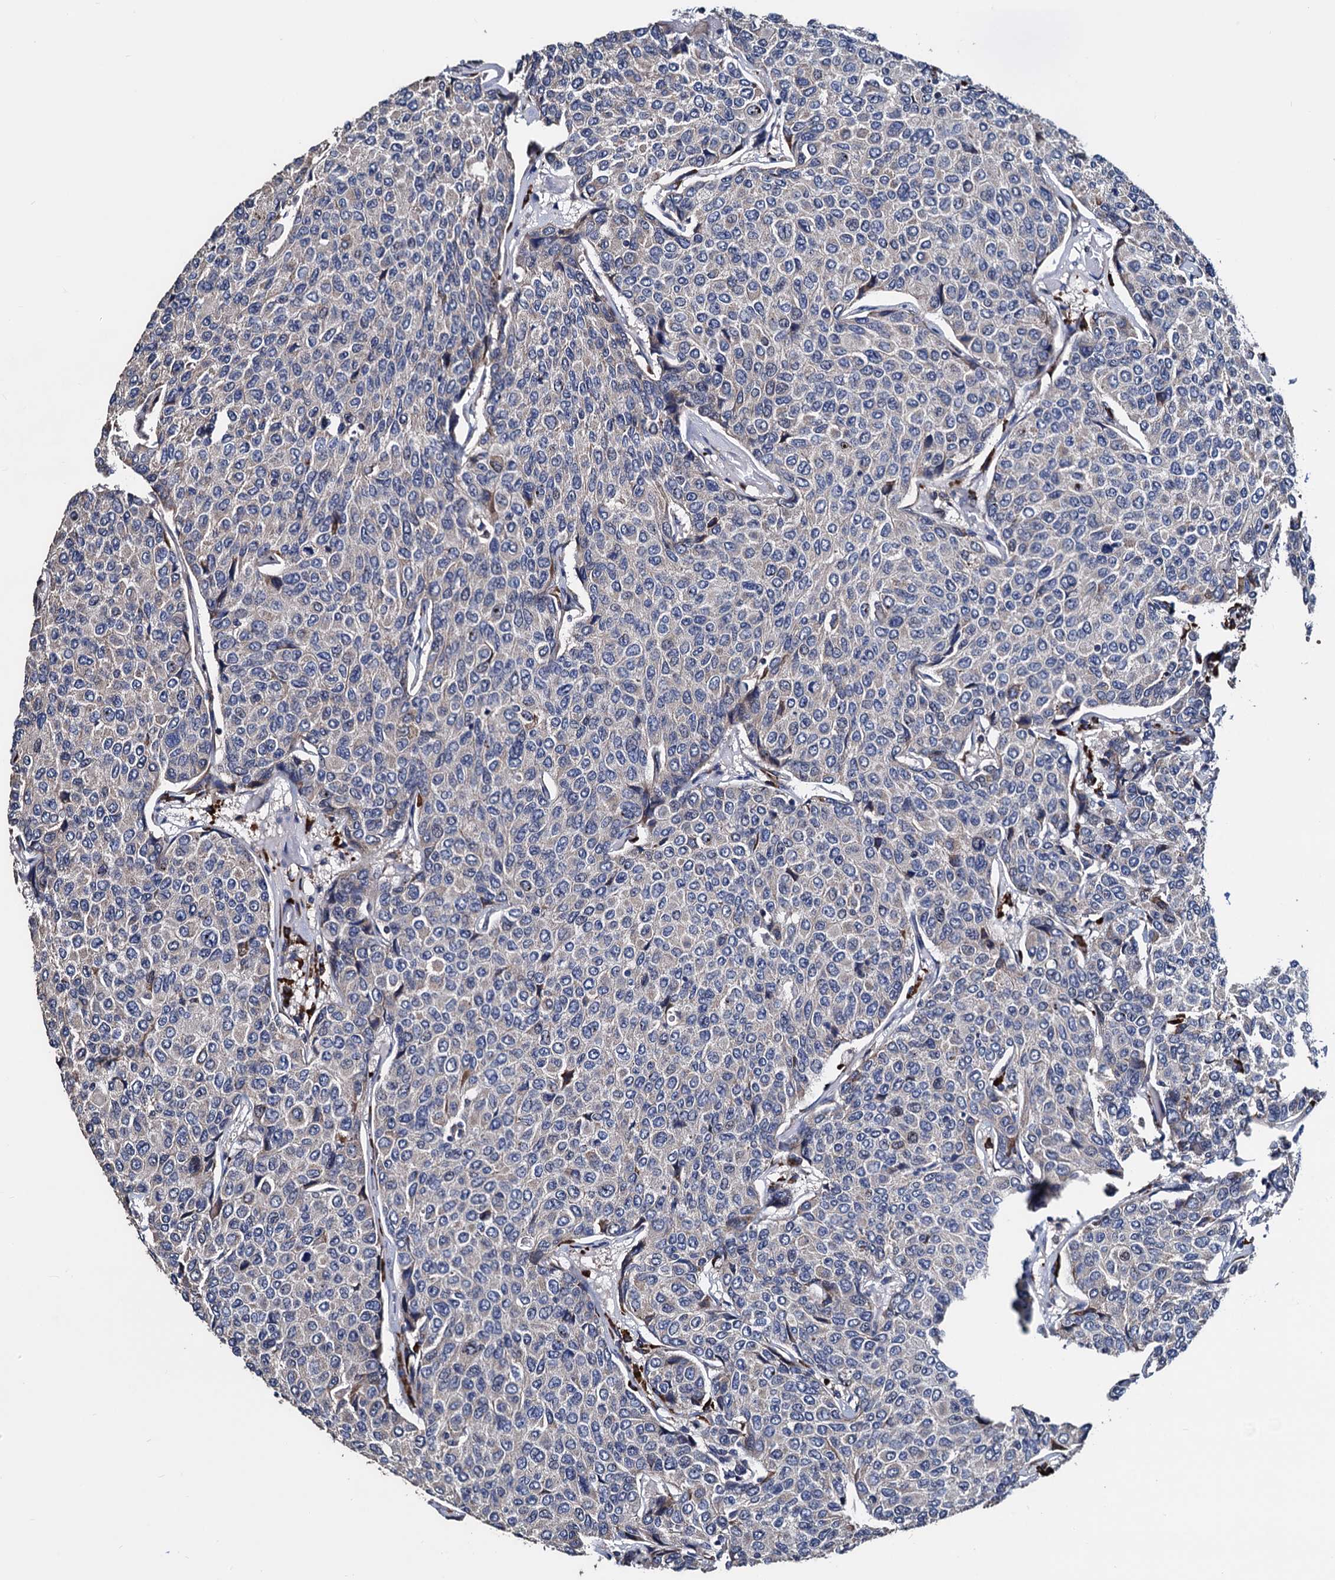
{"staining": {"intensity": "negative", "quantity": "none", "location": "none"}, "tissue": "breast cancer", "cell_type": "Tumor cells", "image_type": "cancer", "snomed": [{"axis": "morphology", "description": "Duct carcinoma"}, {"axis": "topography", "description": "Breast"}], "caption": "Human breast invasive ductal carcinoma stained for a protein using IHC exhibits no staining in tumor cells.", "gene": "AKAP11", "patient": {"sex": "female", "age": 55}}